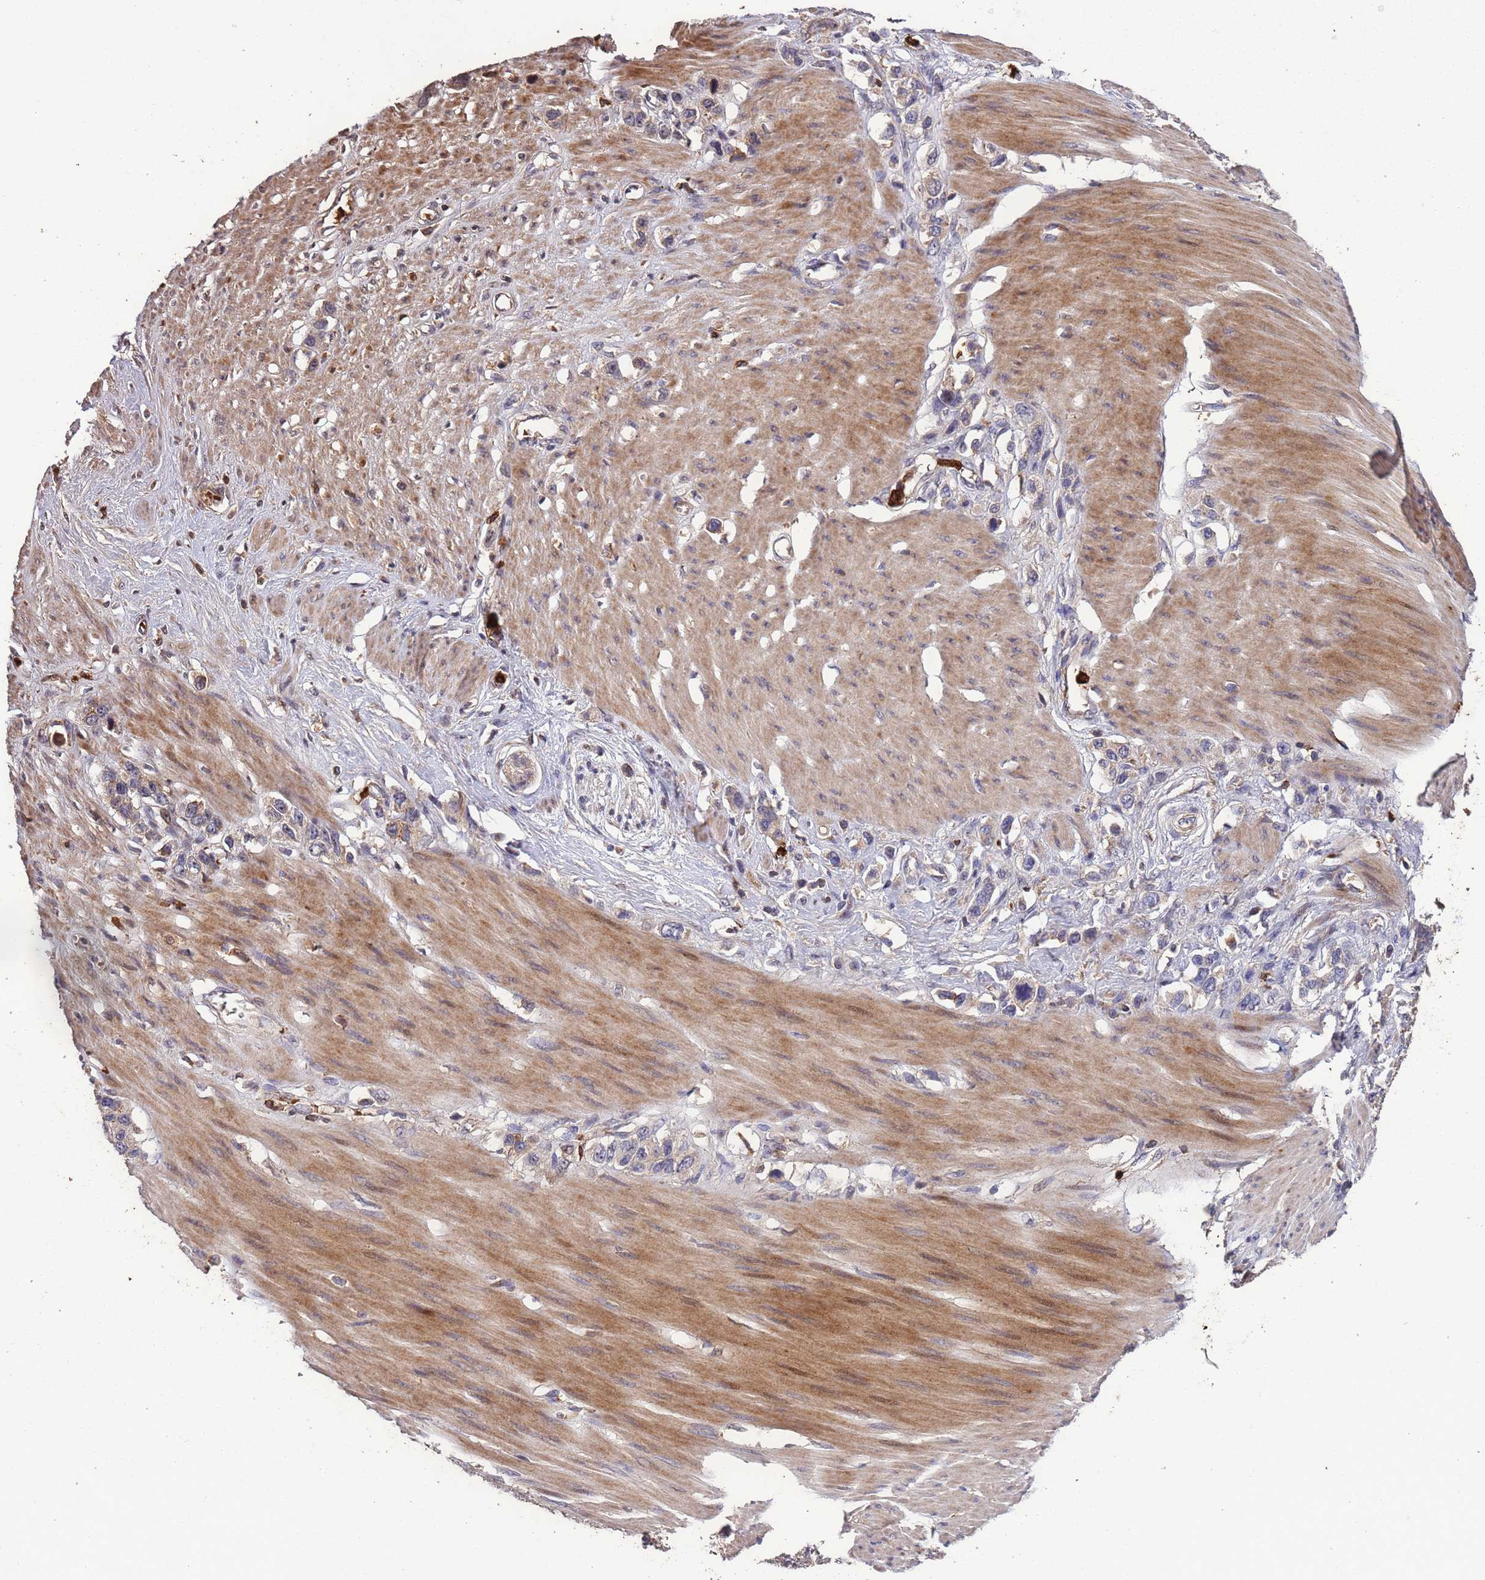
{"staining": {"intensity": "negative", "quantity": "none", "location": "none"}, "tissue": "stomach cancer", "cell_type": "Tumor cells", "image_type": "cancer", "snomed": [{"axis": "morphology", "description": "Adenocarcinoma, NOS"}, {"axis": "morphology", "description": "Adenocarcinoma, High grade"}, {"axis": "topography", "description": "Stomach, upper"}, {"axis": "topography", "description": "Stomach, lower"}], "caption": "Stomach cancer was stained to show a protein in brown. There is no significant positivity in tumor cells.", "gene": "CCDC184", "patient": {"sex": "female", "age": 65}}